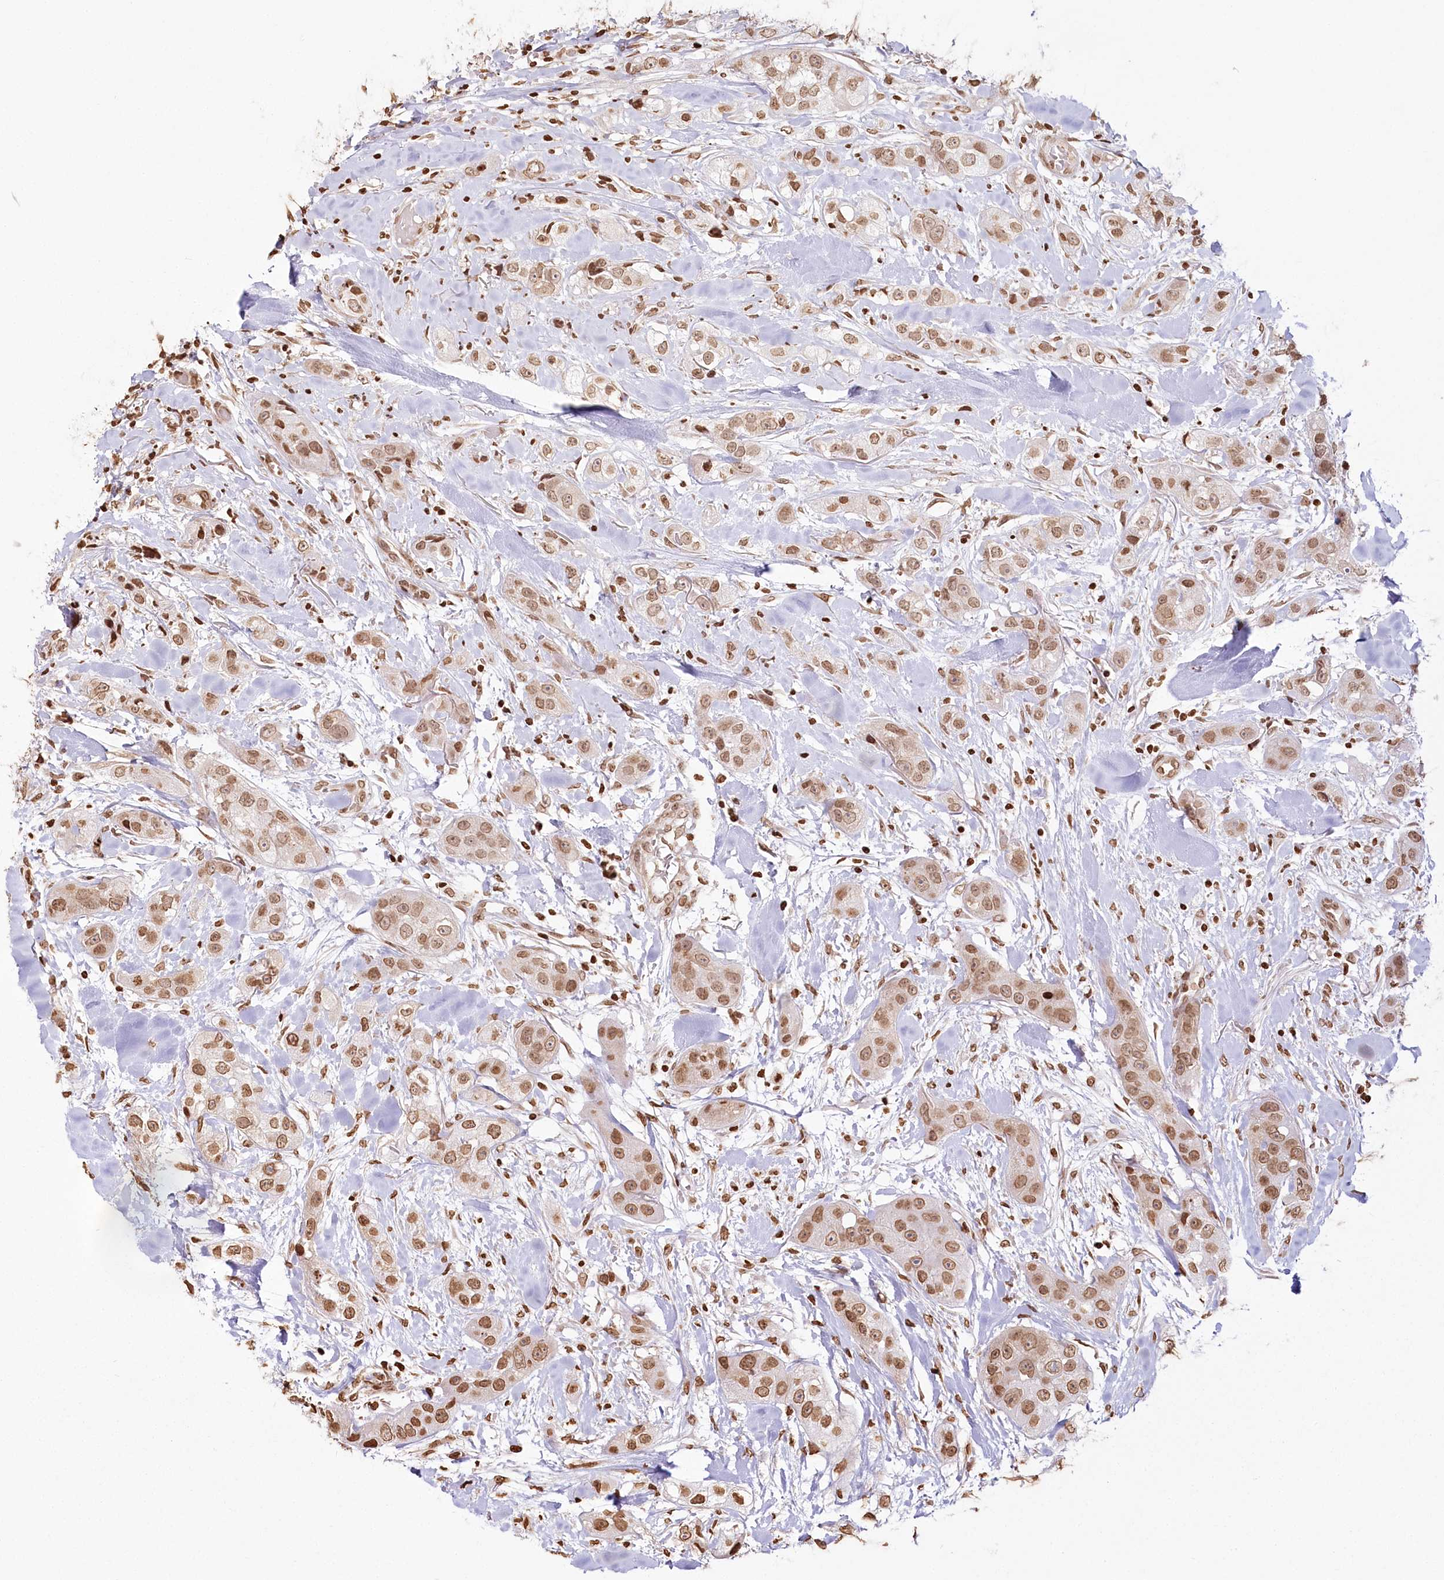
{"staining": {"intensity": "moderate", "quantity": ">75%", "location": "nuclear"}, "tissue": "head and neck cancer", "cell_type": "Tumor cells", "image_type": "cancer", "snomed": [{"axis": "morphology", "description": "Normal tissue, NOS"}, {"axis": "morphology", "description": "Squamous cell carcinoma, NOS"}, {"axis": "topography", "description": "Skeletal muscle"}, {"axis": "topography", "description": "Head-Neck"}], "caption": "Head and neck cancer (squamous cell carcinoma) stained with DAB immunohistochemistry demonstrates medium levels of moderate nuclear positivity in about >75% of tumor cells.", "gene": "FAM13A", "patient": {"sex": "male", "age": 51}}